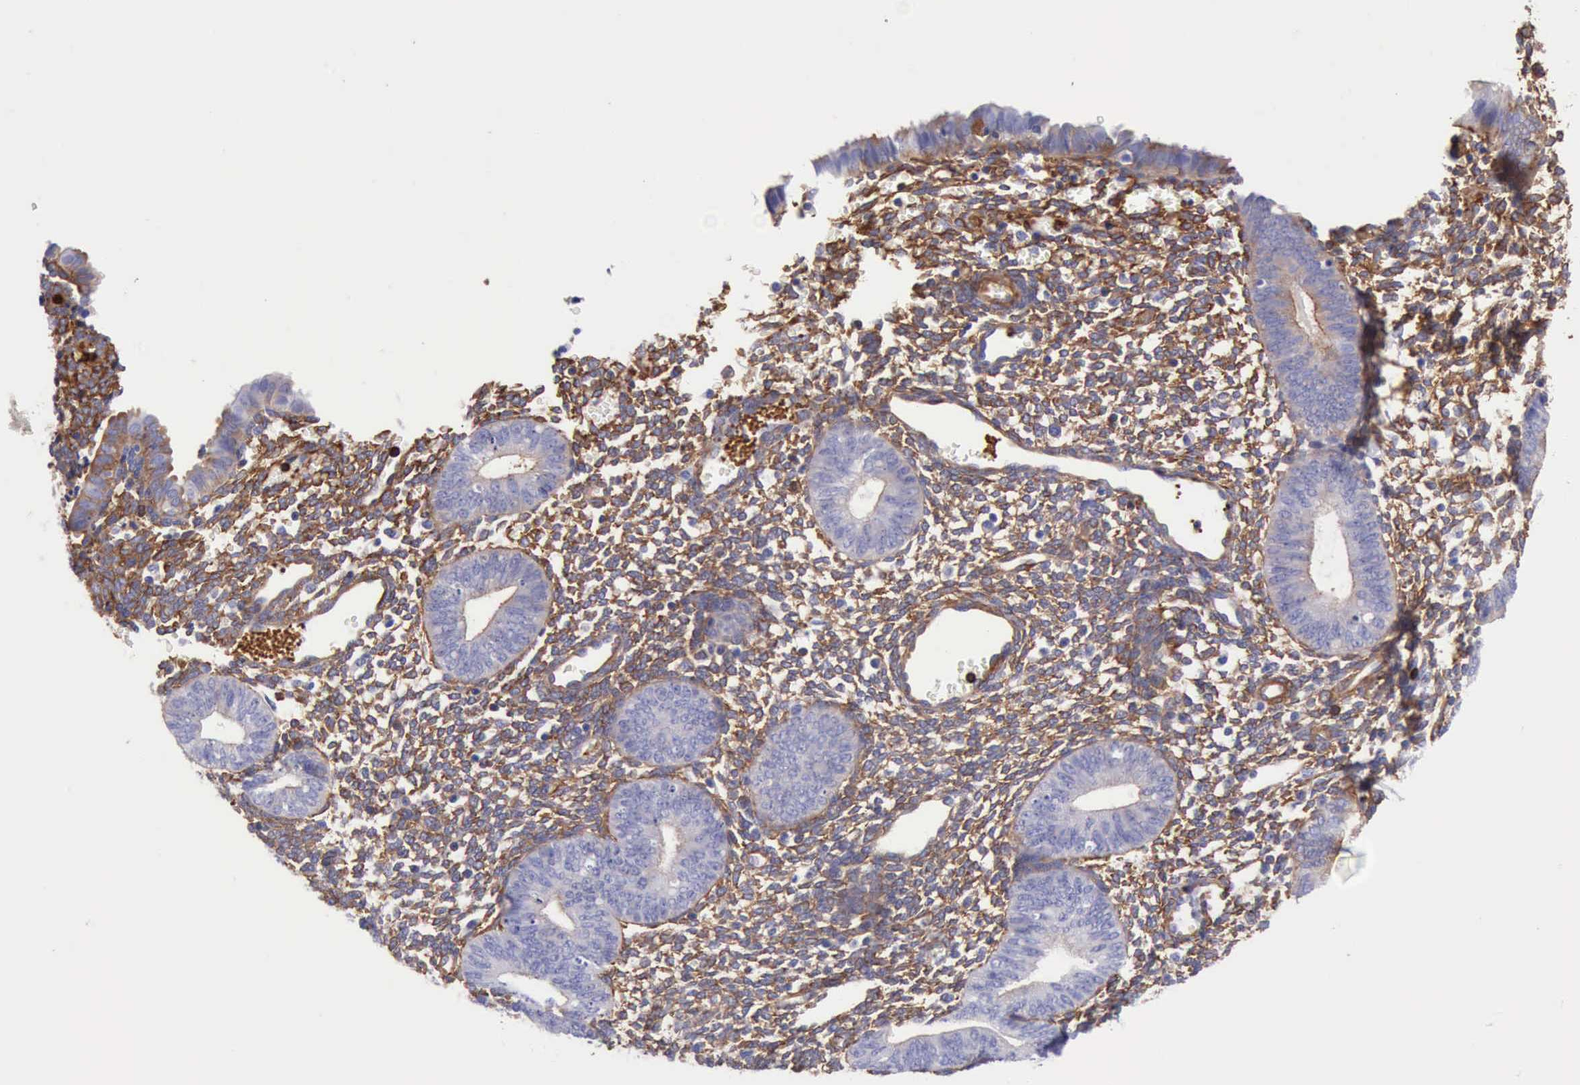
{"staining": {"intensity": "moderate", "quantity": ">75%", "location": "cytoplasmic/membranous"}, "tissue": "endometrium", "cell_type": "Cells in endometrial stroma", "image_type": "normal", "snomed": [{"axis": "morphology", "description": "Normal tissue, NOS"}, {"axis": "topography", "description": "Endometrium"}], "caption": "Human endometrium stained with a brown dye exhibits moderate cytoplasmic/membranous positive positivity in approximately >75% of cells in endometrial stroma.", "gene": "FLNA", "patient": {"sex": "female", "age": 61}}